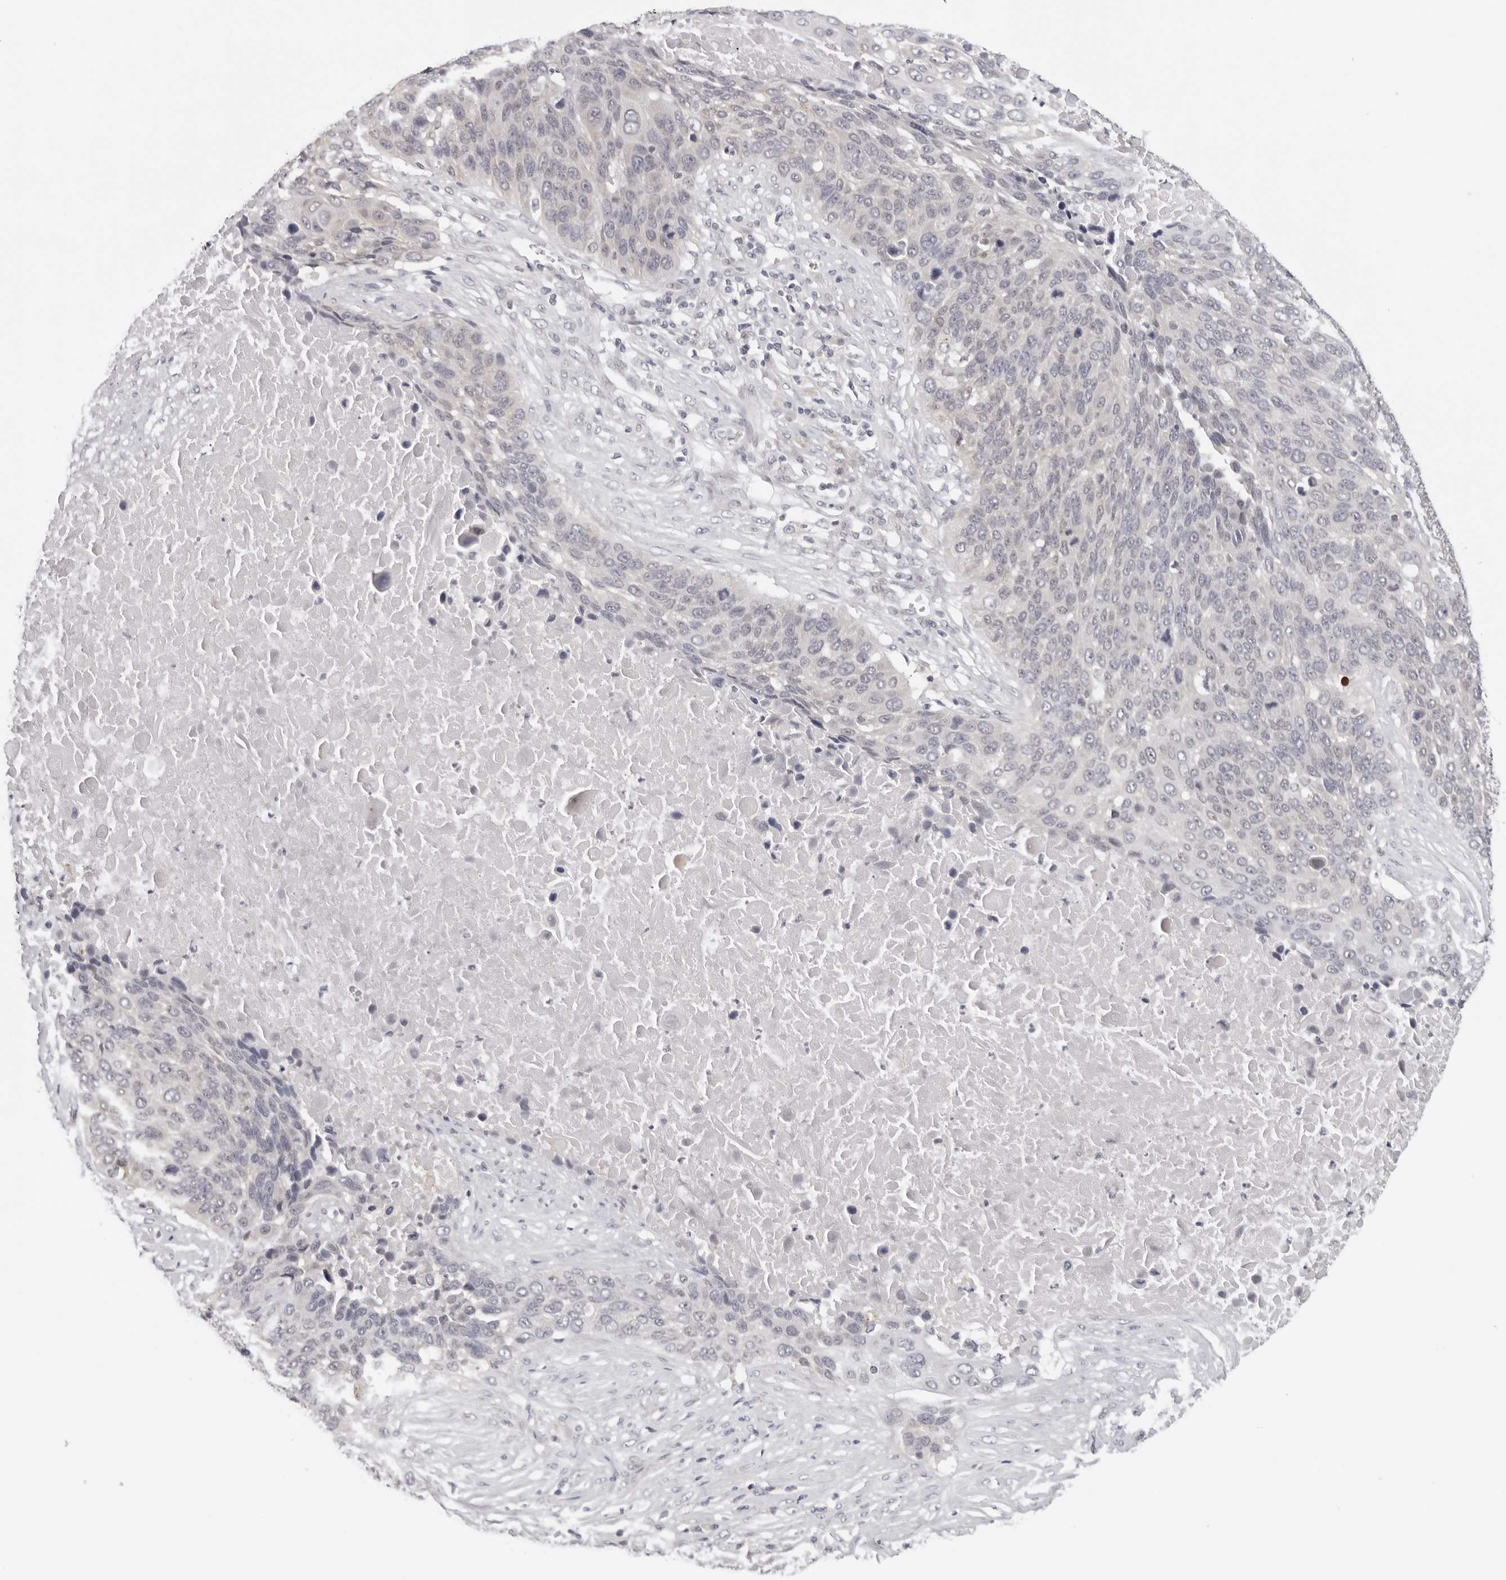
{"staining": {"intensity": "negative", "quantity": "none", "location": "none"}, "tissue": "lung cancer", "cell_type": "Tumor cells", "image_type": "cancer", "snomed": [{"axis": "morphology", "description": "Squamous cell carcinoma, NOS"}, {"axis": "topography", "description": "Lung"}], "caption": "Tumor cells show no significant expression in lung cancer.", "gene": "PRUNE1", "patient": {"sex": "male", "age": 66}}